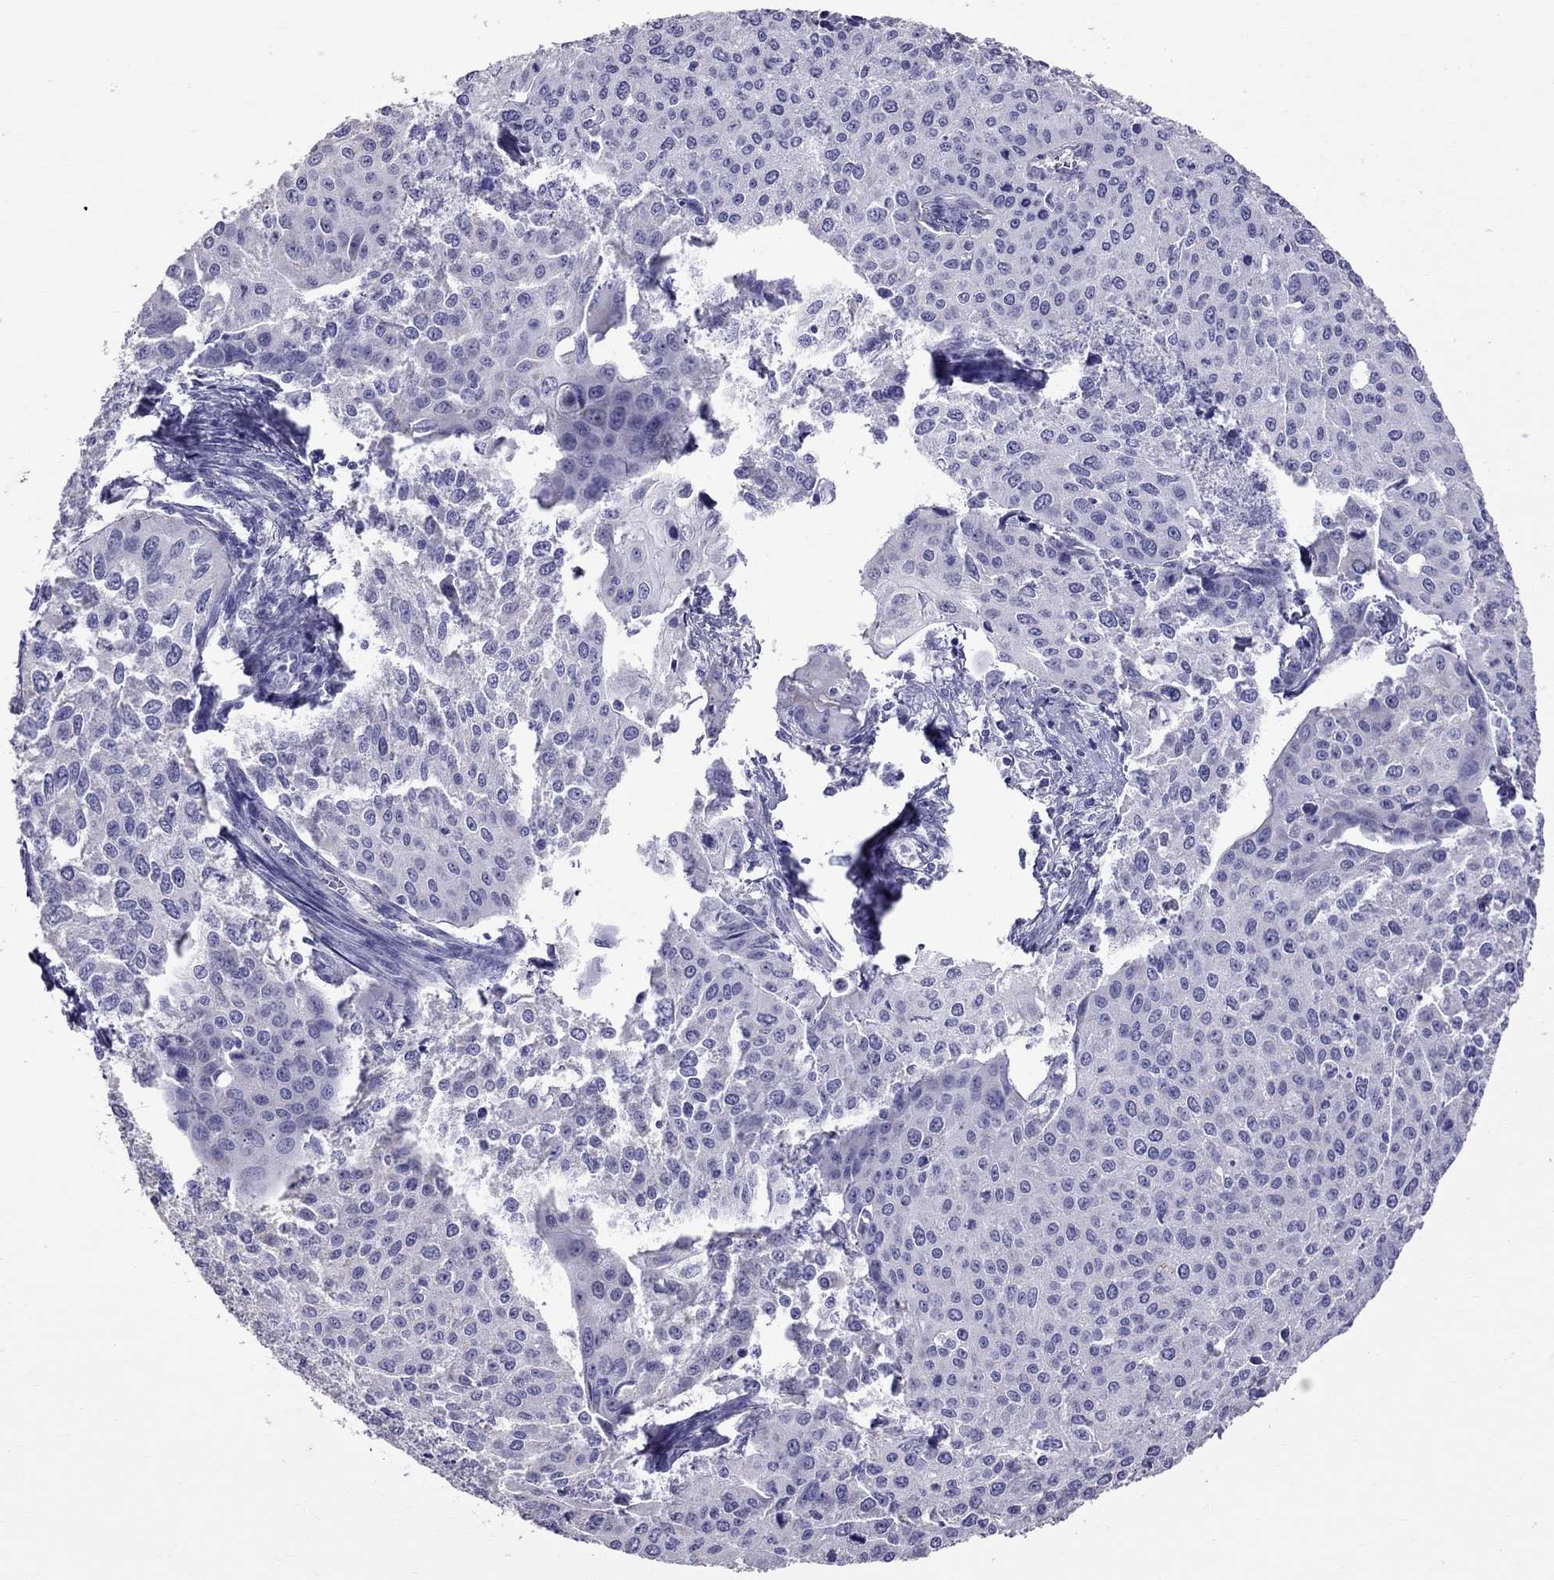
{"staining": {"intensity": "negative", "quantity": "none", "location": "none"}, "tissue": "cervical cancer", "cell_type": "Tumor cells", "image_type": "cancer", "snomed": [{"axis": "morphology", "description": "Squamous cell carcinoma, NOS"}, {"axis": "topography", "description": "Cervix"}], "caption": "There is no significant expression in tumor cells of cervical squamous cell carcinoma. (Stains: DAB (3,3'-diaminobenzidine) immunohistochemistry with hematoxylin counter stain, Microscopy: brightfield microscopy at high magnification).", "gene": "TTLL13", "patient": {"sex": "female", "age": 38}}